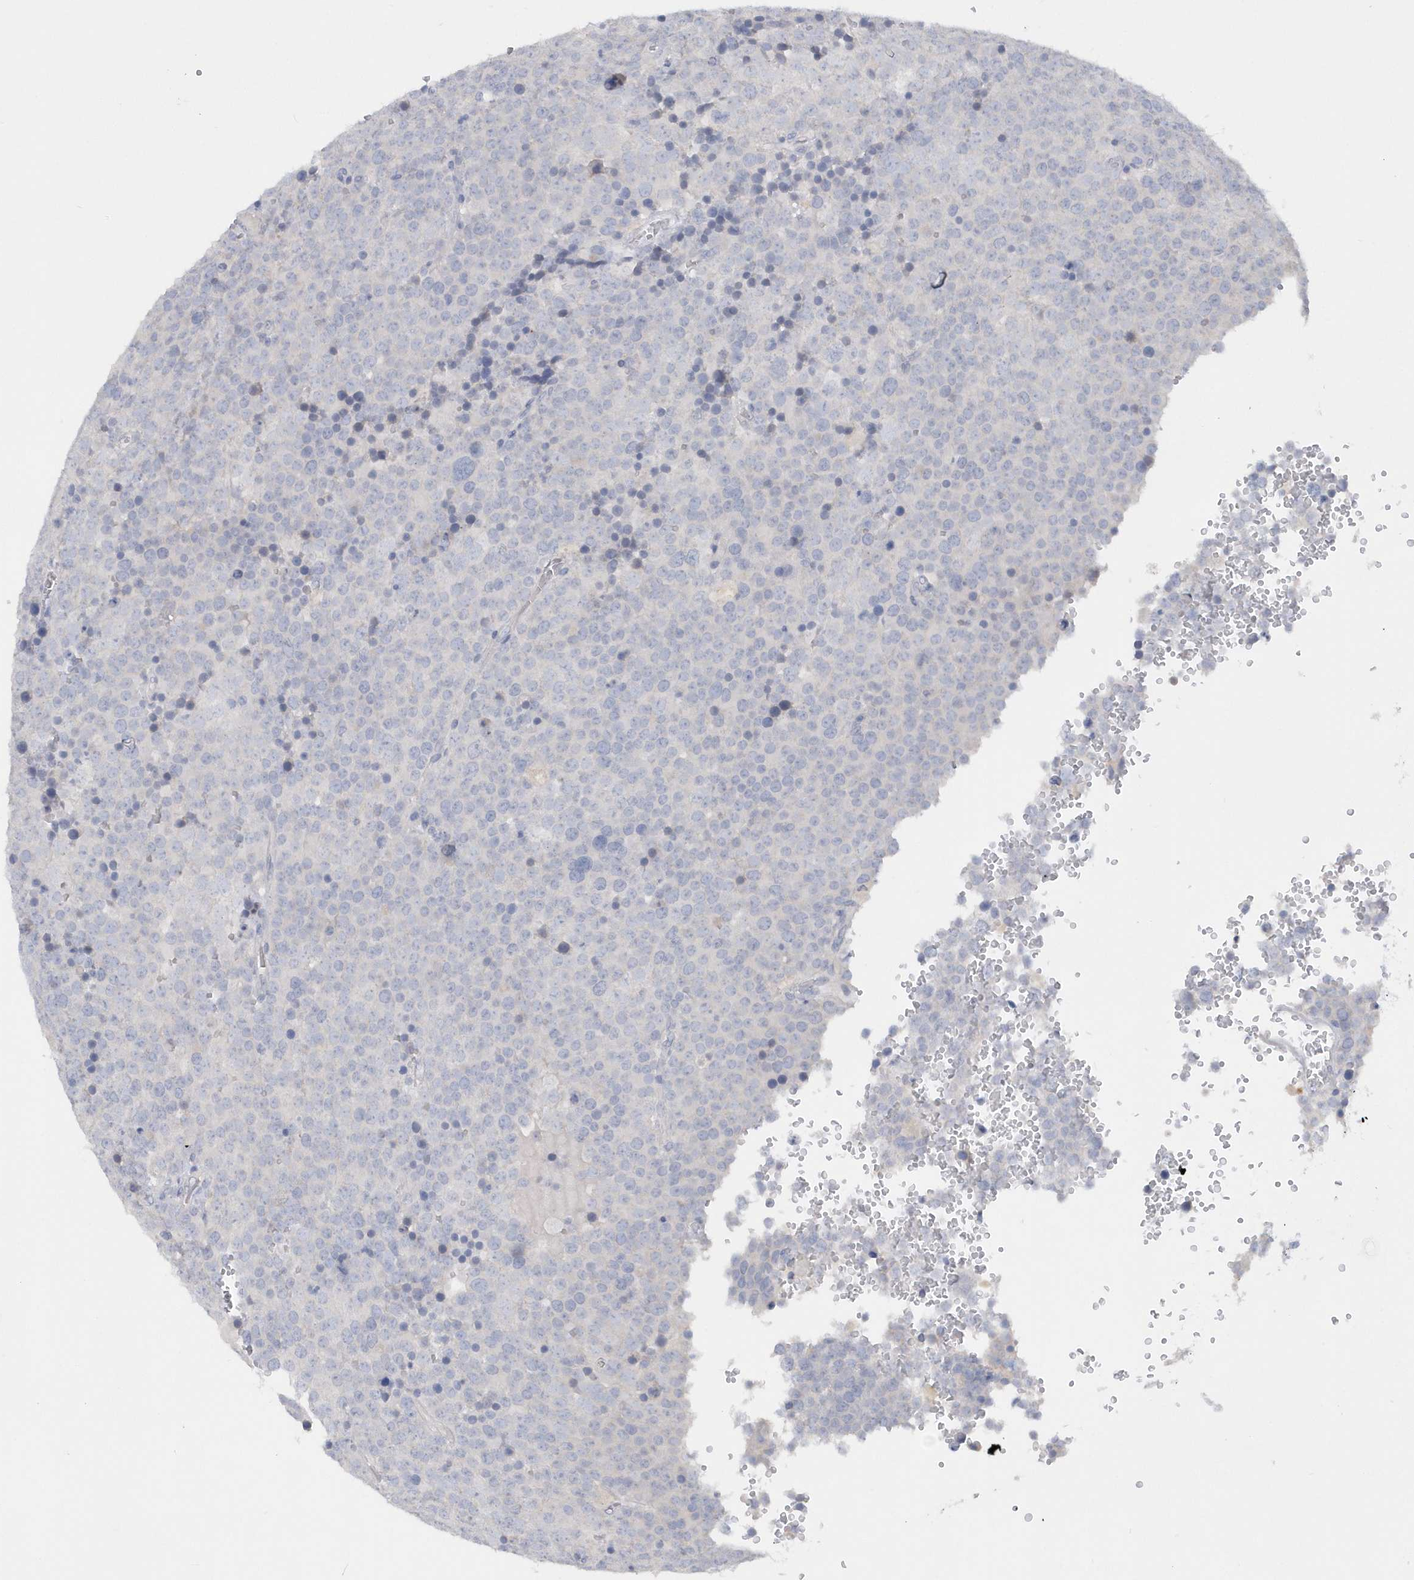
{"staining": {"intensity": "negative", "quantity": "none", "location": "none"}, "tissue": "testis cancer", "cell_type": "Tumor cells", "image_type": "cancer", "snomed": [{"axis": "morphology", "description": "Seminoma, NOS"}, {"axis": "topography", "description": "Testis"}], "caption": "The image demonstrates no significant expression in tumor cells of testis cancer.", "gene": "RPE", "patient": {"sex": "male", "age": 71}}